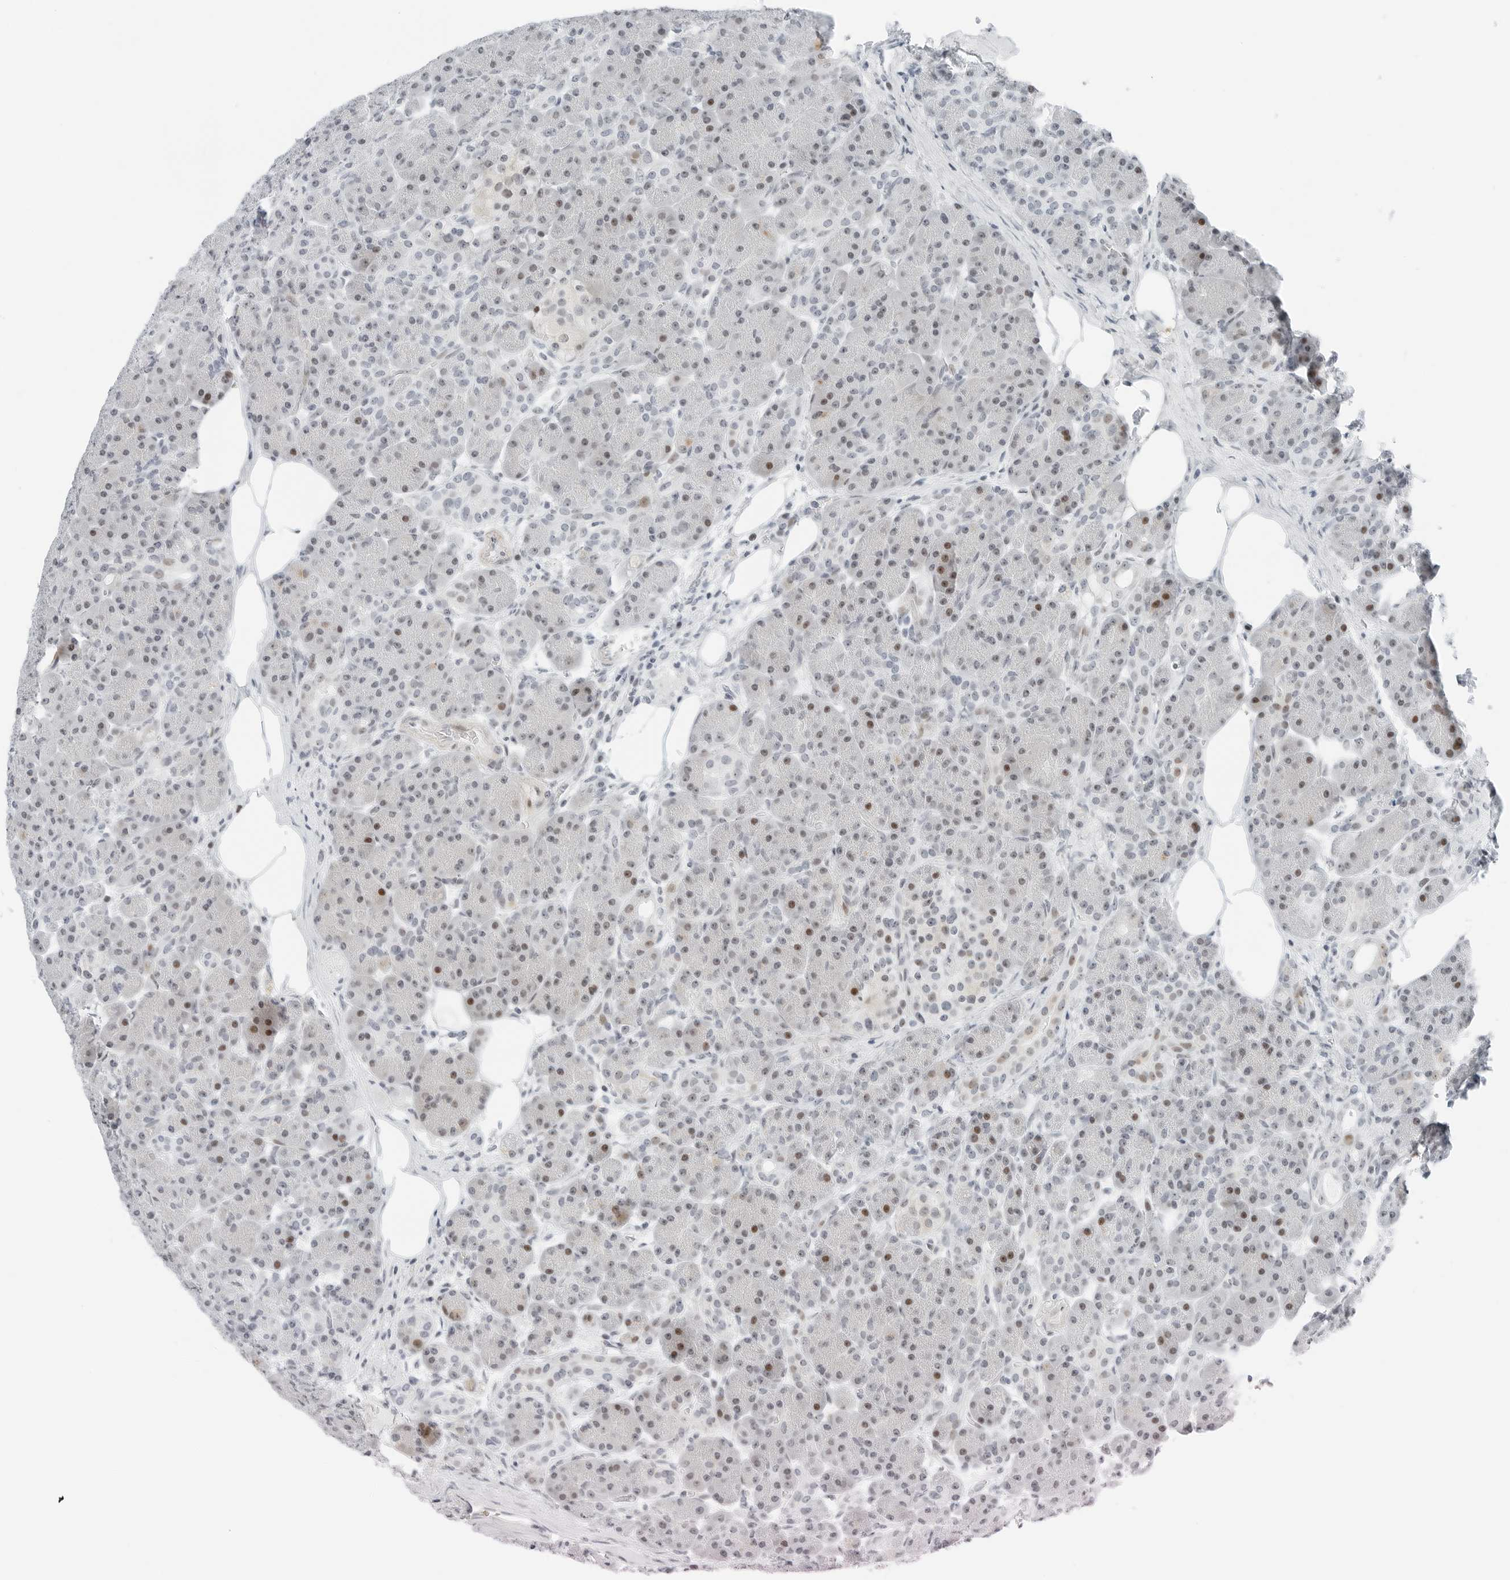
{"staining": {"intensity": "moderate", "quantity": "<25%", "location": "nuclear"}, "tissue": "pancreas", "cell_type": "Exocrine glandular cells", "image_type": "normal", "snomed": [{"axis": "morphology", "description": "Normal tissue, NOS"}, {"axis": "topography", "description": "Pancreas"}], "caption": "This micrograph exhibits IHC staining of benign human pancreas, with low moderate nuclear positivity in about <25% of exocrine glandular cells.", "gene": "NTMT2", "patient": {"sex": "male", "age": 63}}